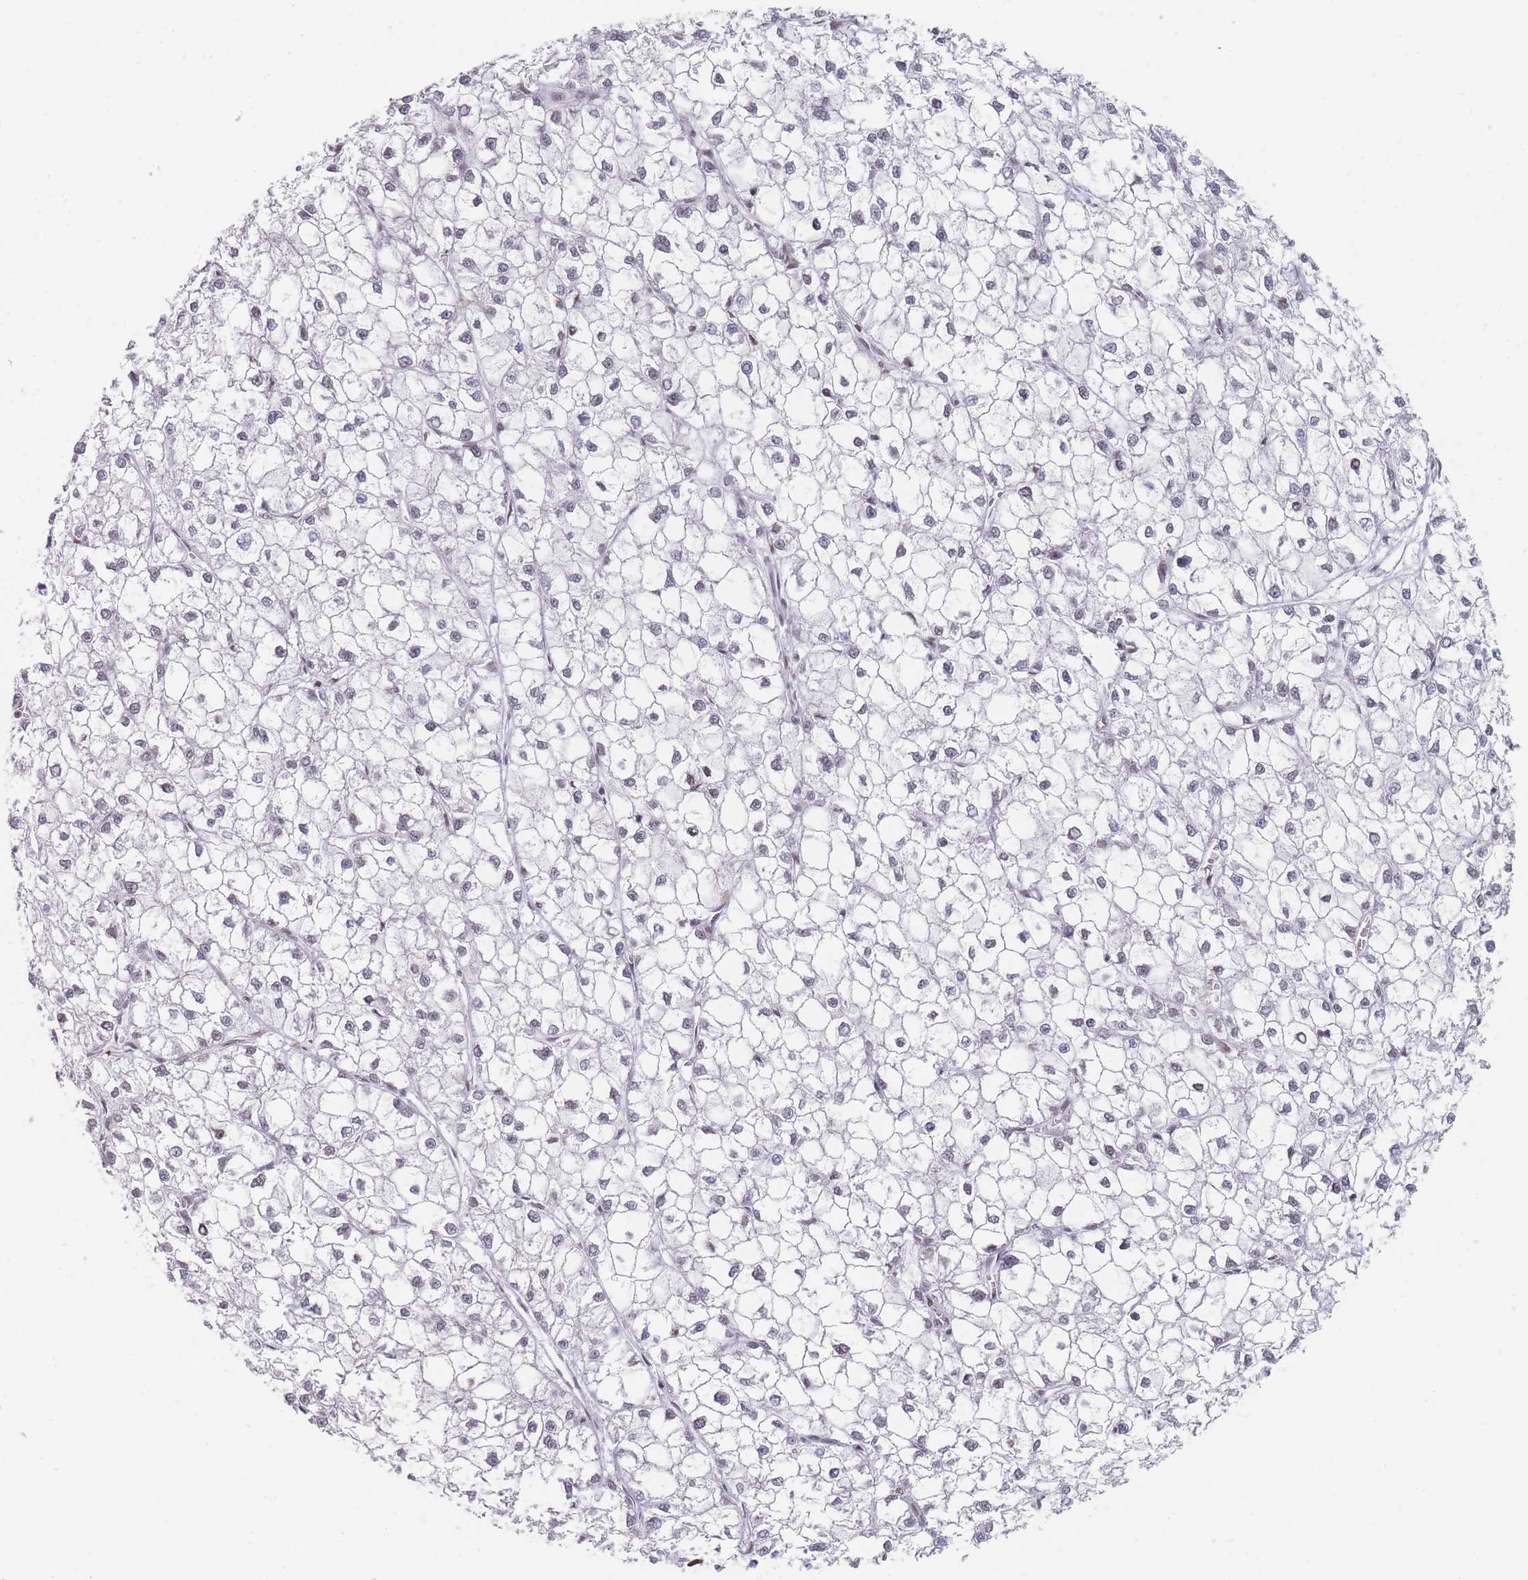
{"staining": {"intensity": "negative", "quantity": "none", "location": "none"}, "tissue": "liver cancer", "cell_type": "Tumor cells", "image_type": "cancer", "snomed": [{"axis": "morphology", "description": "Carcinoma, Hepatocellular, NOS"}, {"axis": "topography", "description": "Liver"}], "caption": "Immunohistochemistry photomicrograph of human liver hepatocellular carcinoma stained for a protein (brown), which demonstrates no staining in tumor cells.", "gene": "SAFB2", "patient": {"sex": "female", "age": 43}}